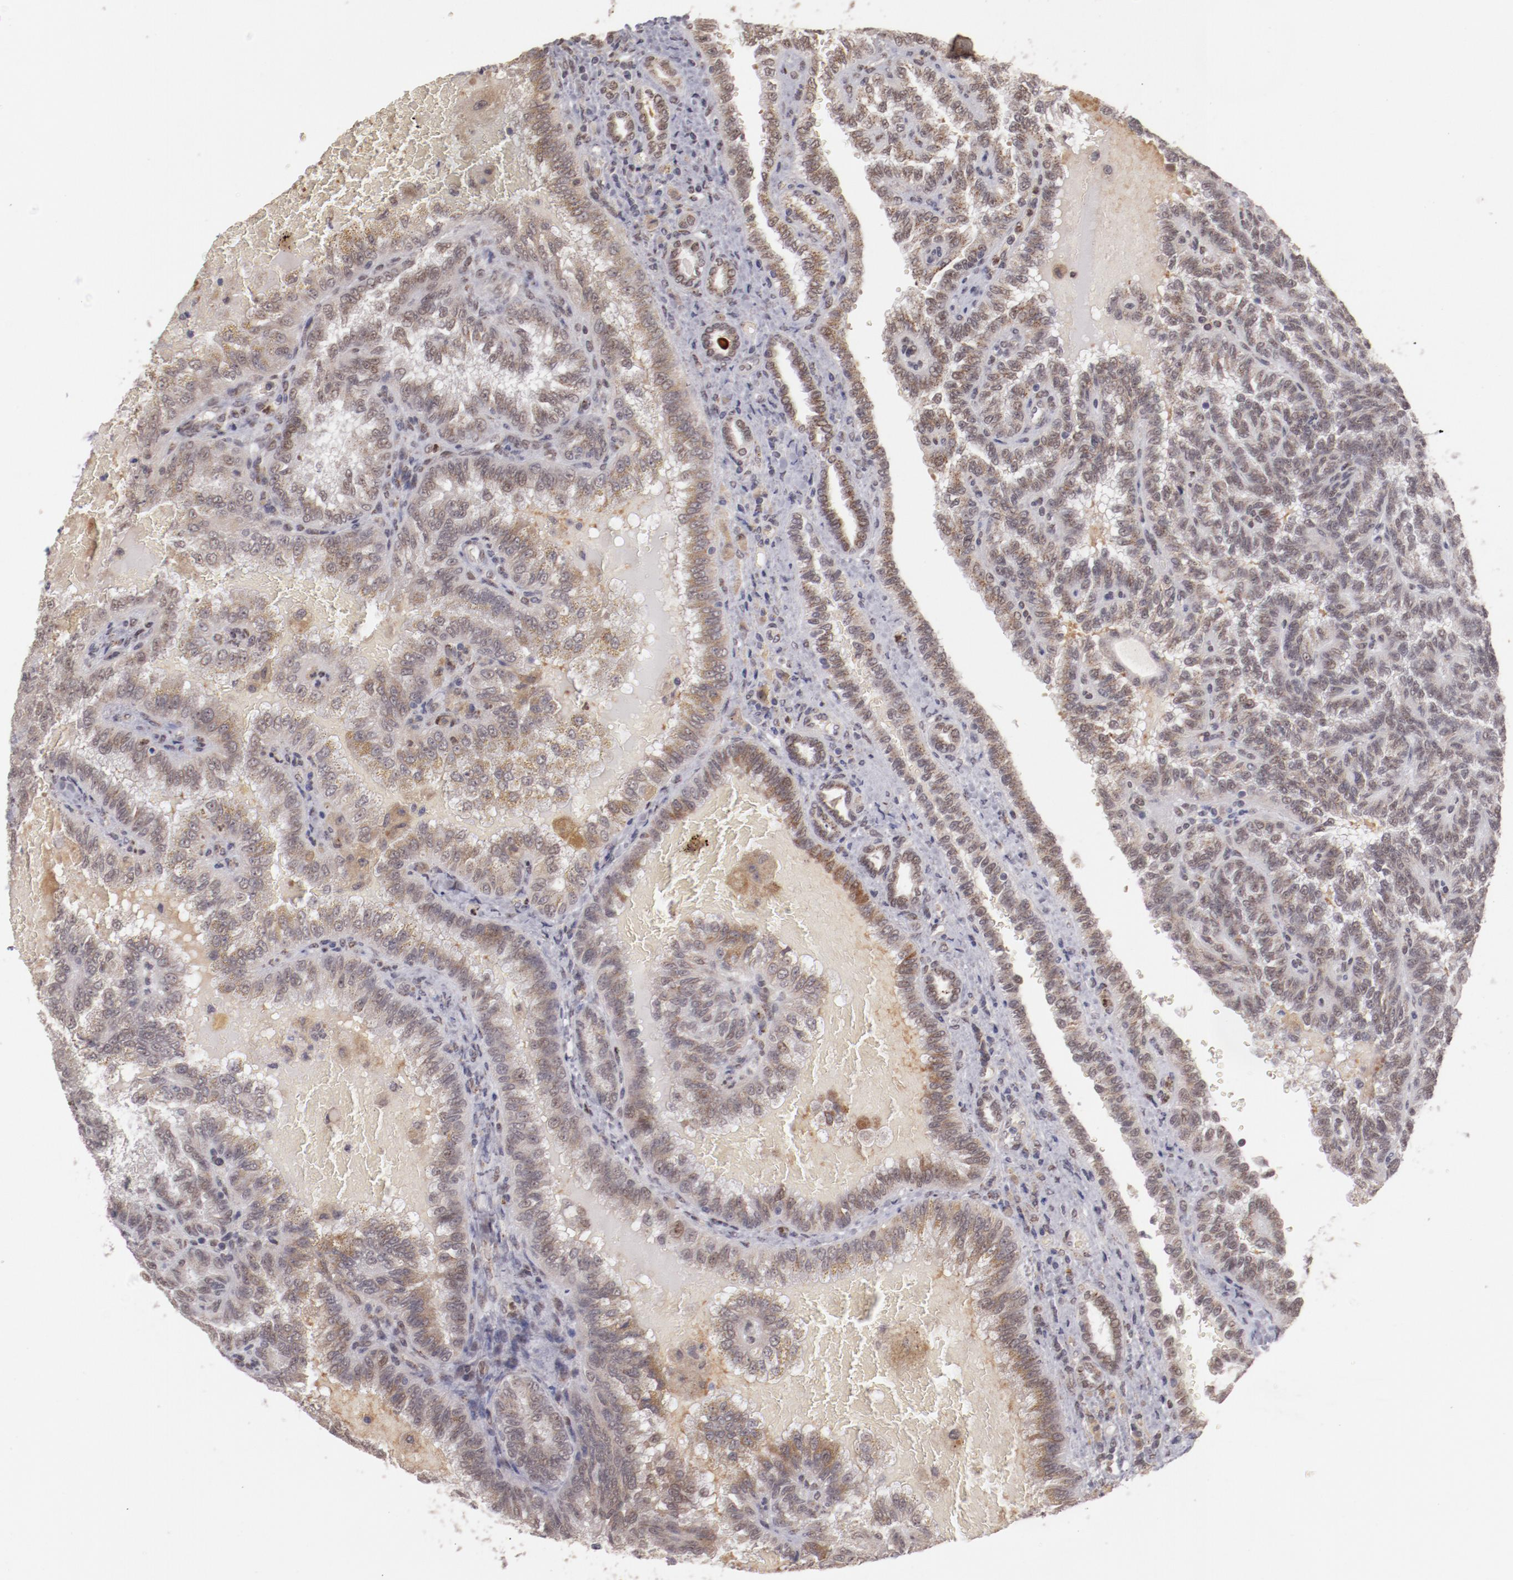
{"staining": {"intensity": "weak", "quantity": "25%-75%", "location": "cytoplasmic/membranous"}, "tissue": "renal cancer", "cell_type": "Tumor cells", "image_type": "cancer", "snomed": [{"axis": "morphology", "description": "Inflammation, NOS"}, {"axis": "morphology", "description": "Adenocarcinoma, NOS"}, {"axis": "topography", "description": "Kidney"}], "caption": "Weak cytoplasmic/membranous positivity is present in approximately 25%-75% of tumor cells in renal cancer.", "gene": "NFE2", "patient": {"sex": "male", "age": 68}}